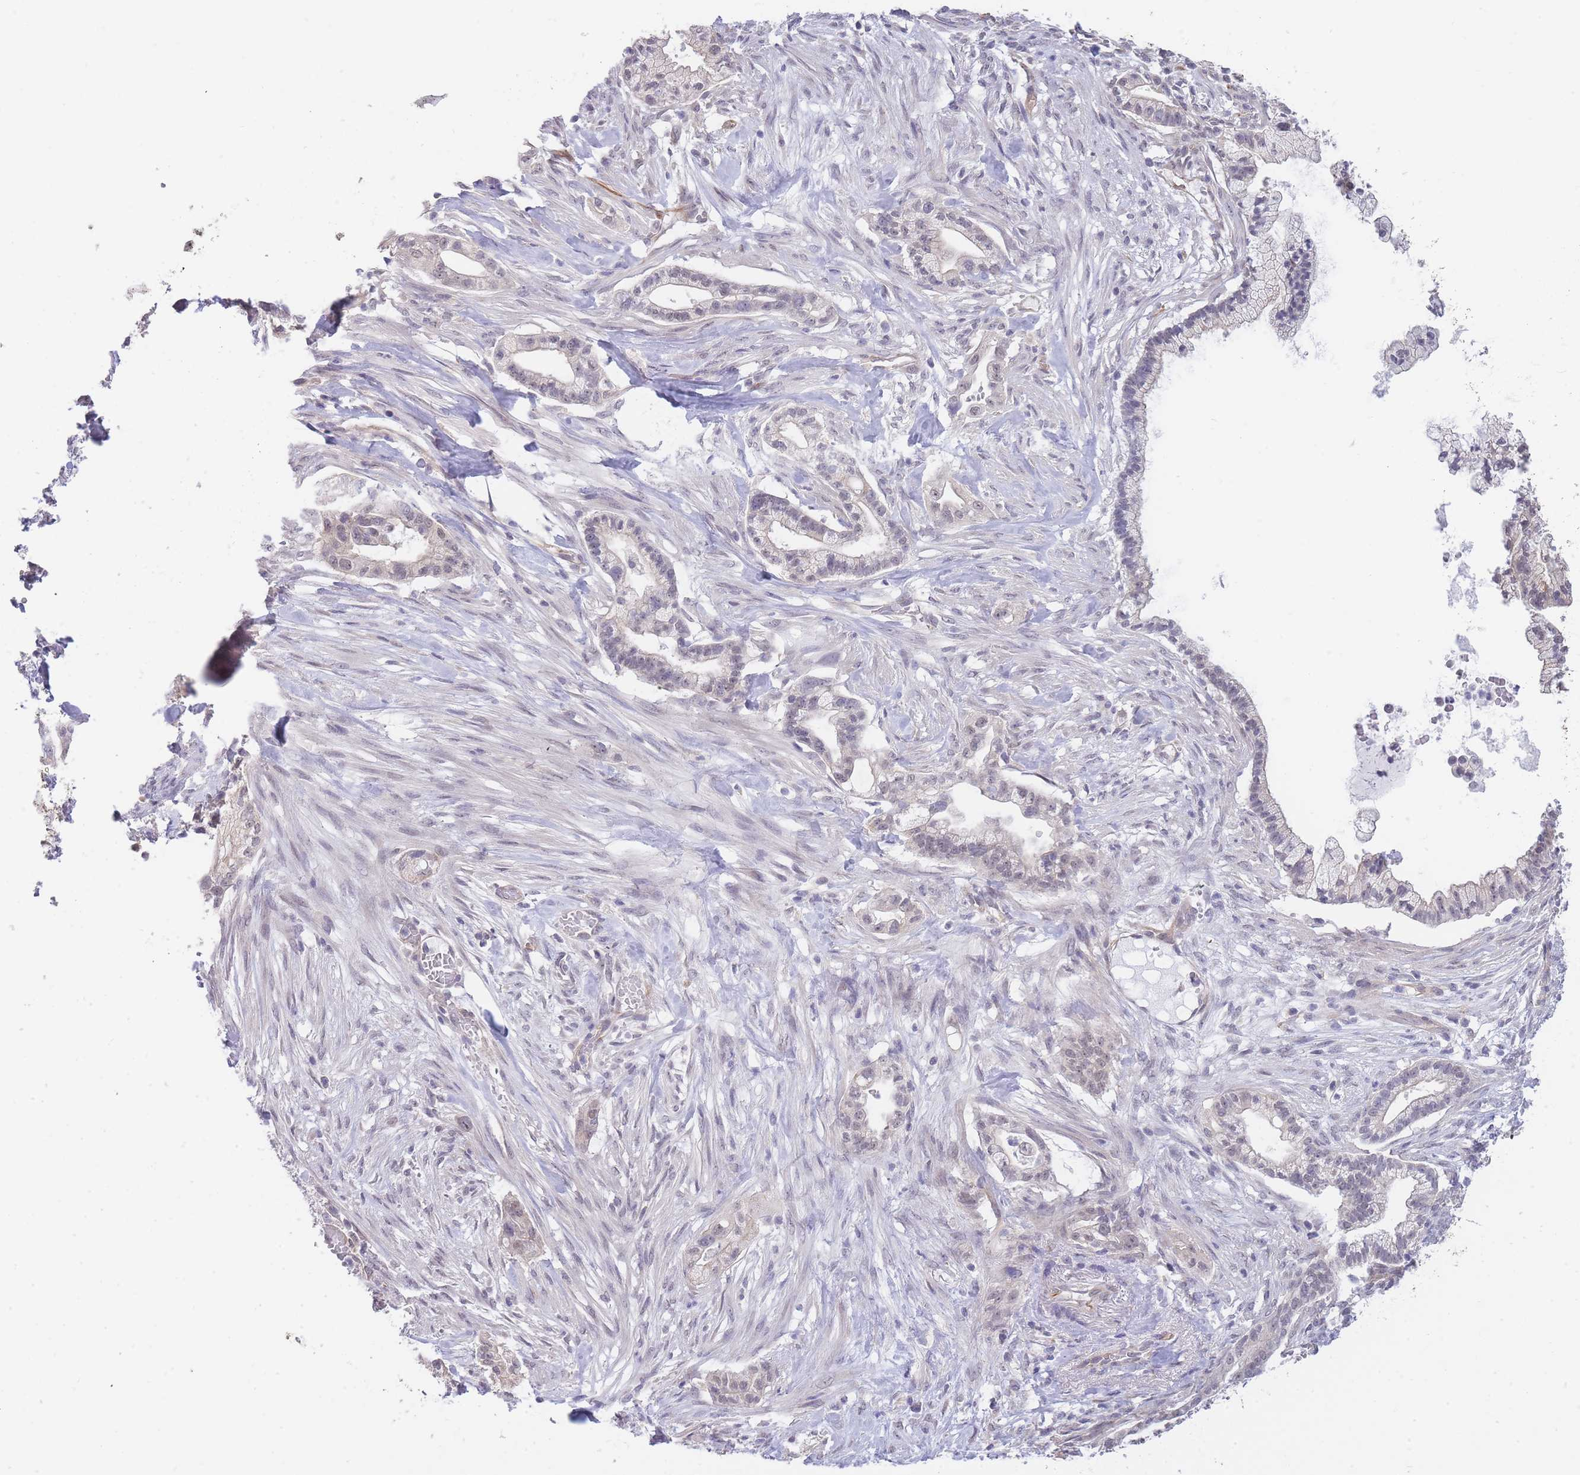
{"staining": {"intensity": "weak", "quantity": "<25%", "location": "cytoplasmic/membranous"}, "tissue": "pancreatic cancer", "cell_type": "Tumor cells", "image_type": "cancer", "snomed": [{"axis": "morphology", "description": "Adenocarcinoma, NOS"}, {"axis": "topography", "description": "Pancreas"}], "caption": "Immunohistochemistry (IHC) photomicrograph of neoplastic tissue: human pancreatic cancer stained with DAB (3,3'-diaminobenzidine) demonstrates no significant protein expression in tumor cells.", "gene": "C19orf25", "patient": {"sex": "male", "age": 44}}